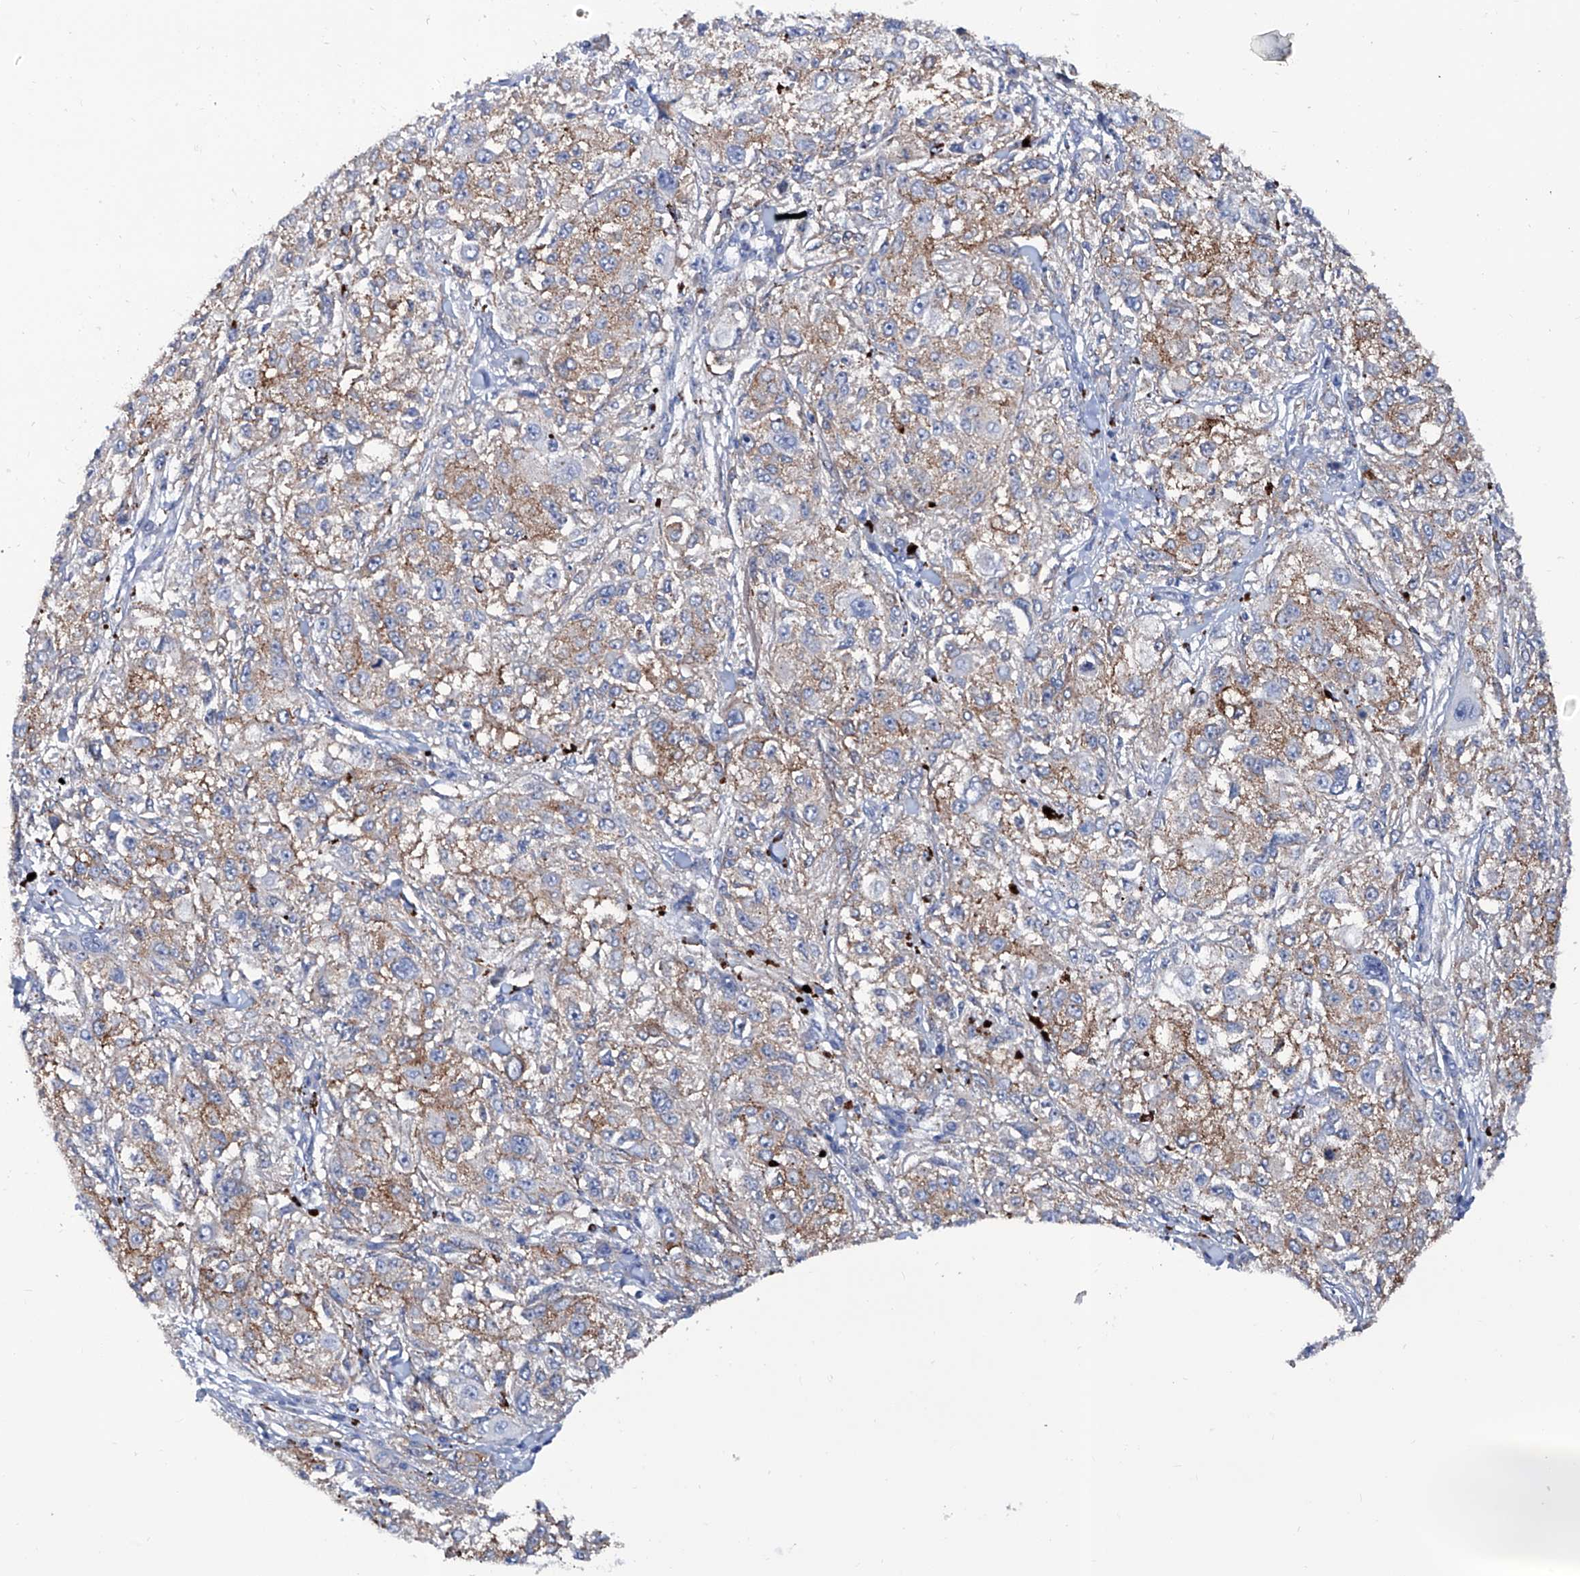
{"staining": {"intensity": "weak", "quantity": "25%-75%", "location": "cytoplasmic/membranous"}, "tissue": "melanoma", "cell_type": "Tumor cells", "image_type": "cancer", "snomed": [{"axis": "morphology", "description": "Necrosis, NOS"}, {"axis": "morphology", "description": "Malignant melanoma, NOS"}, {"axis": "topography", "description": "Skin"}], "caption": "High-power microscopy captured an IHC micrograph of melanoma, revealing weak cytoplasmic/membranous expression in approximately 25%-75% of tumor cells. (Stains: DAB in brown, nuclei in blue, Microscopy: brightfield microscopy at high magnification).", "gene": "KLHL17", "patient": {"sex": "female", "age": 87}}